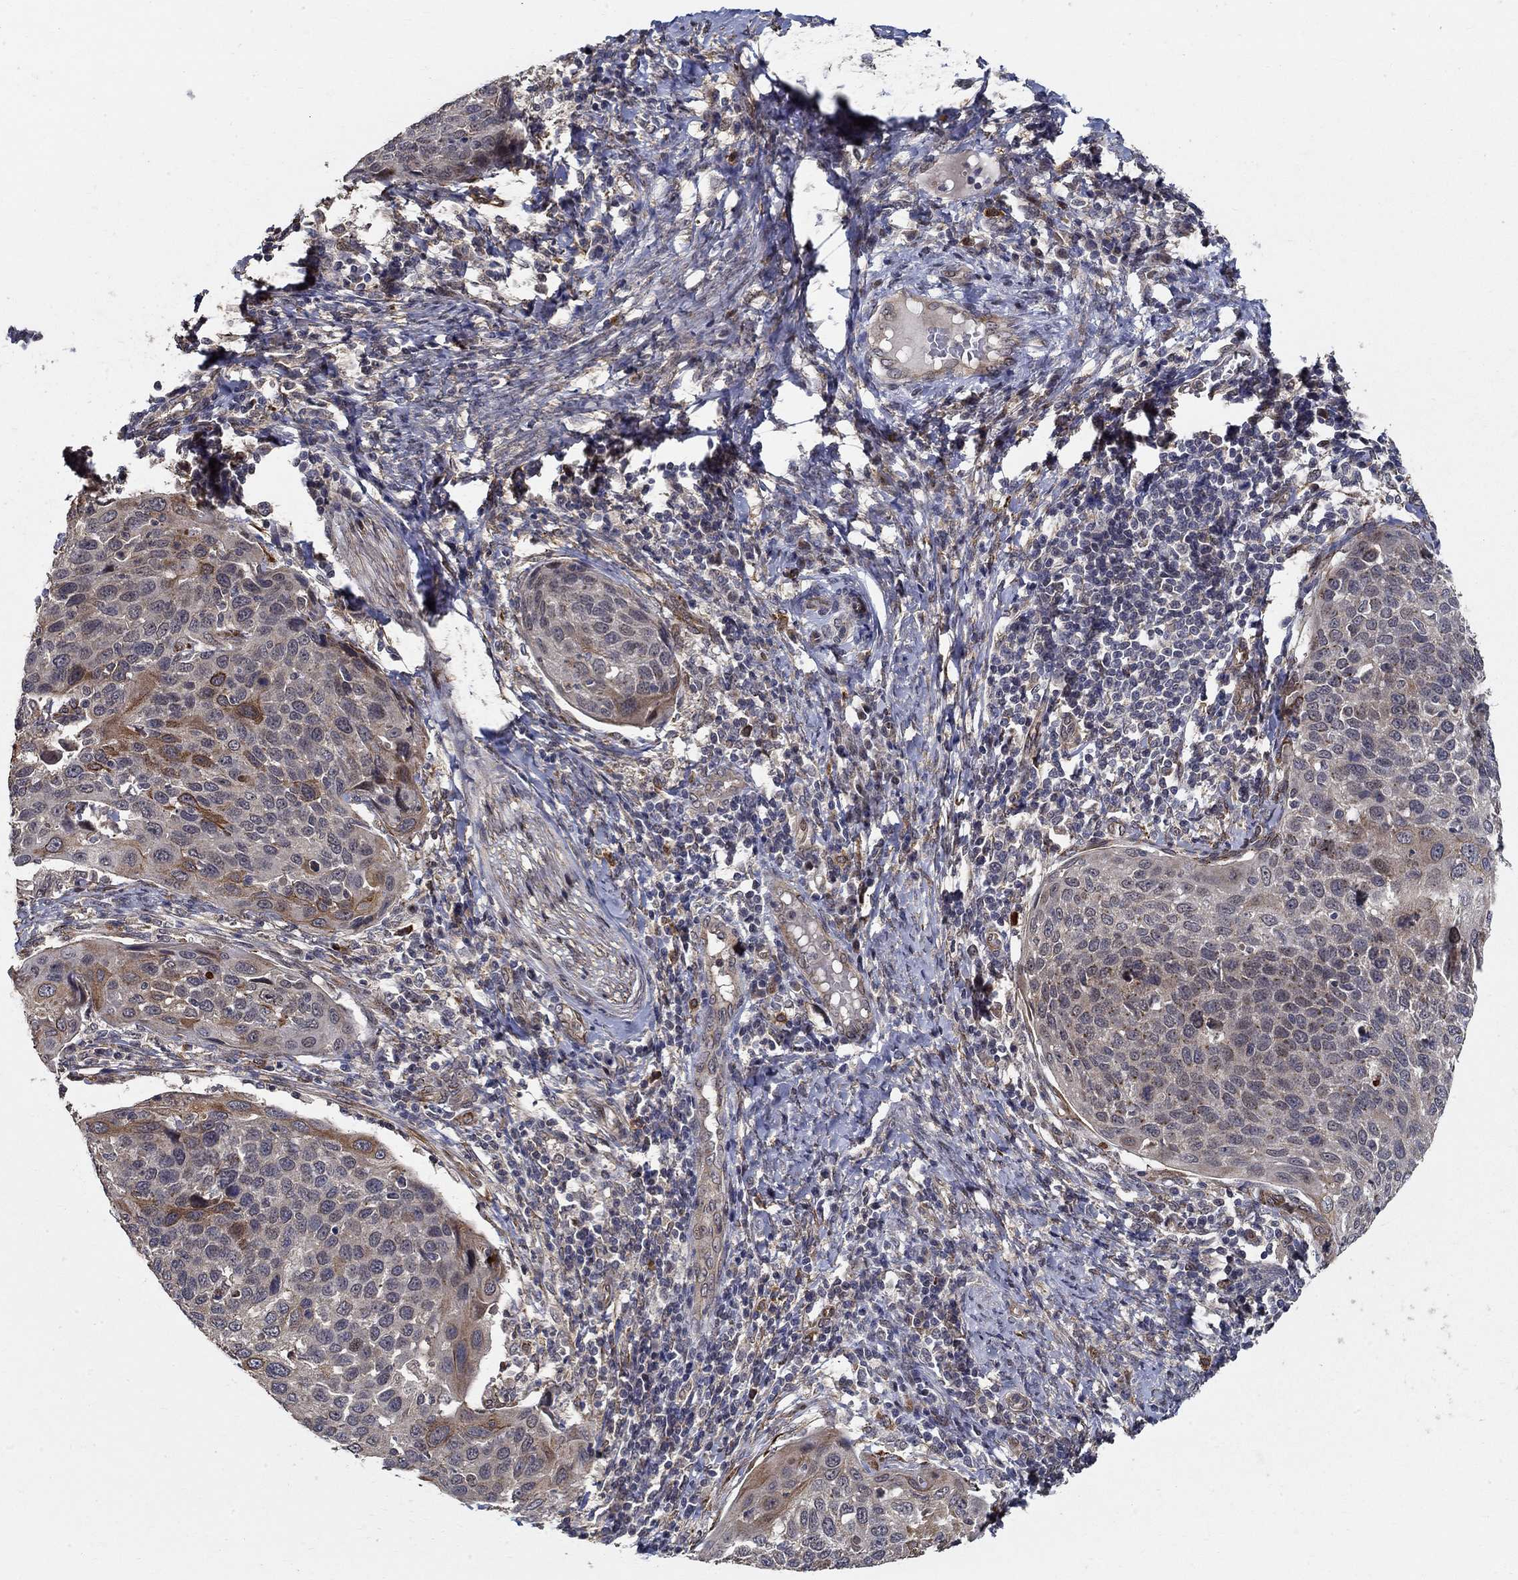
{"staining": {"intensity": "strong", "quantity": "<25%", "location": "cytoplasmic/membranous"}, "tissue": "cervical cancer", "cell_type": "Tumor cells", "image_type": "cancer", "snomed": [{"axis": "morphology", "description": "Squamous cell carcinoma, NOS"}, {"axis": "topography", "description": "Cervix"}], "caption": "Approximately <25% of tumor cells in human cervical cancer (squamous cell carcinoma) reveal strong cytoplasmic/membranous protein expression as visualized by brown immunohistochemical staining.", "gene": "ZNF594", "patient": {"sex": "female", "age": 54}}